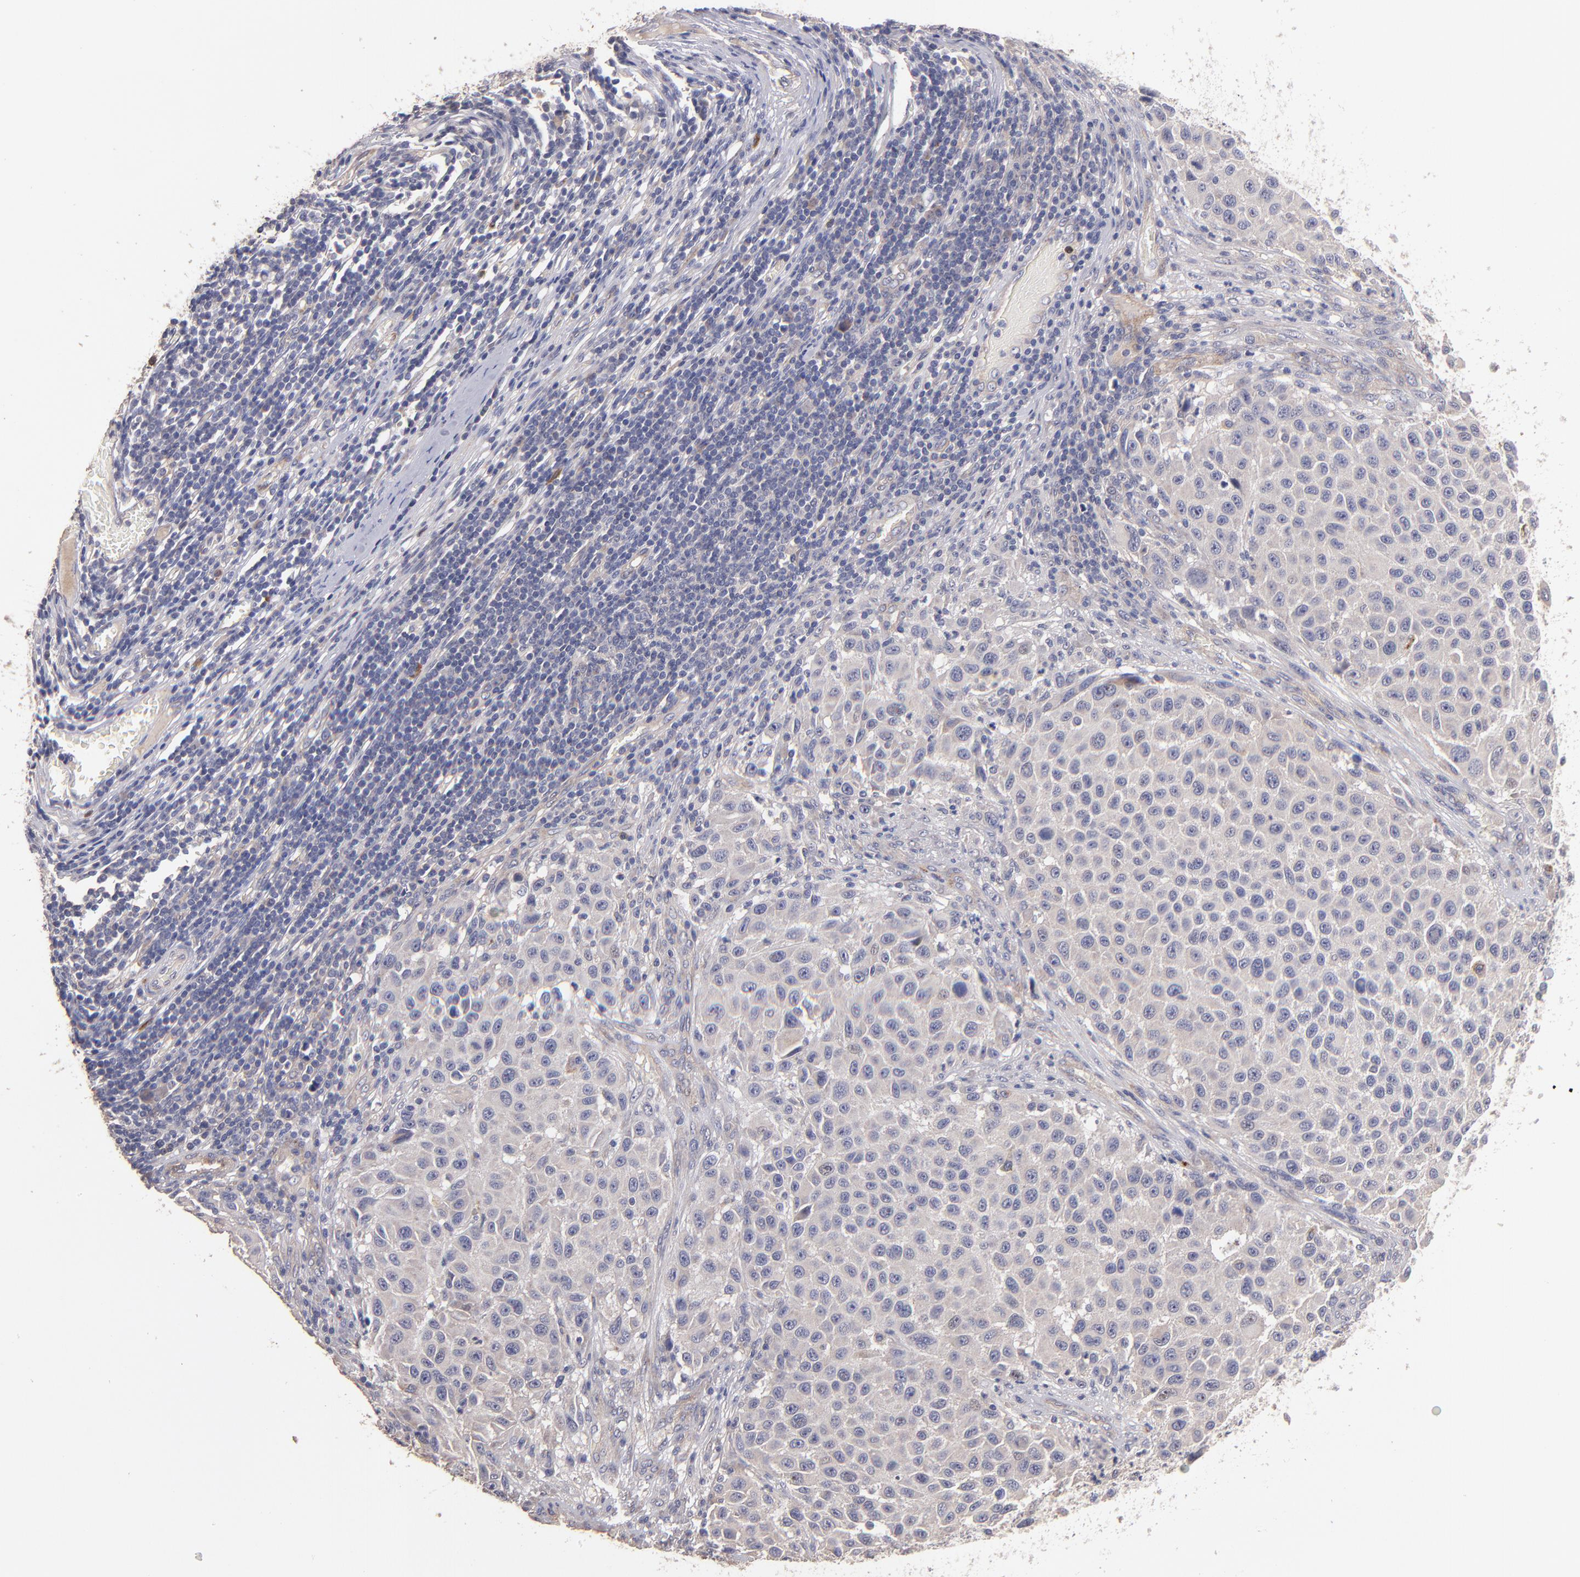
{"staining": {"intensity": "weak", "quantity": "<25%", "location": "cytoplasmic/membranous"}, "tissue": "melanoma", "cell_type": "Tumor cells", "image_type": "cancer", "snomed": [{"axis": "morphology", "description": "Malignant melanoma, Metastatic site"}, {"axis": "topography", "description": "Lymph node"}], "caption": "Immunohistochemistry (IHC) of melanoma exhibits no positivity in tumor cells. The staining was performed using DAB to visualize the protein expression in brown, while the nuclei were stained in blue with hematoxylin (Magnification: 20x).", "gene": "MAGEE1", "patient": {"sex": "male", "age": 61}}